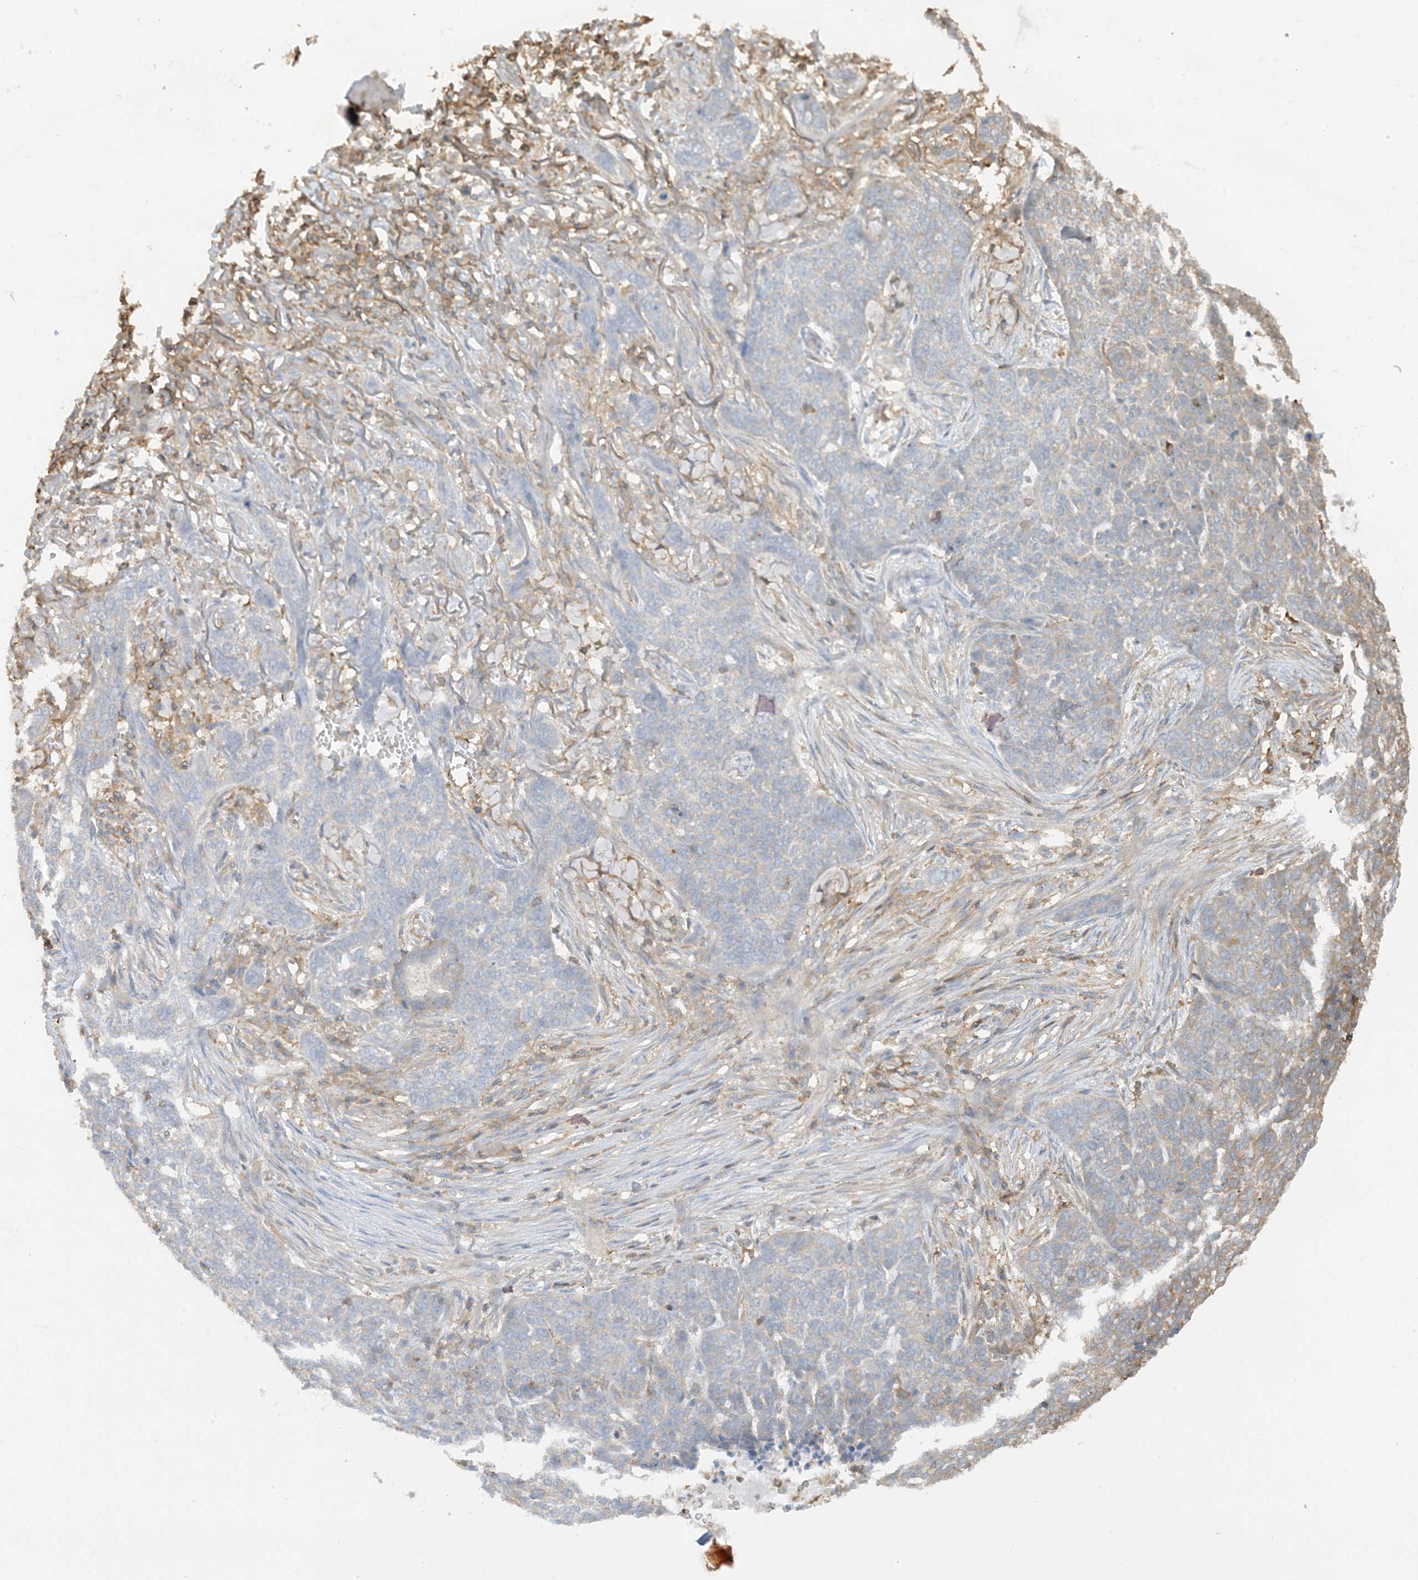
{"staining": {"intensity": "negative", "quantity": "none", "location": "none"}, "tissue": "skin cancer", "cell_type": "Tumor cells", "image_type": "cancer", "snomed": [{"axis": "morphology", "description": "Basal cell carcinoma"}, {"axis": "topography", "description": "Skin"}], "caption": "The histopathology image exhibits no staining of tumor cells in skin cancer.", "gene": "CAPZB", "patient": {"sex": "male", "age": 85}}